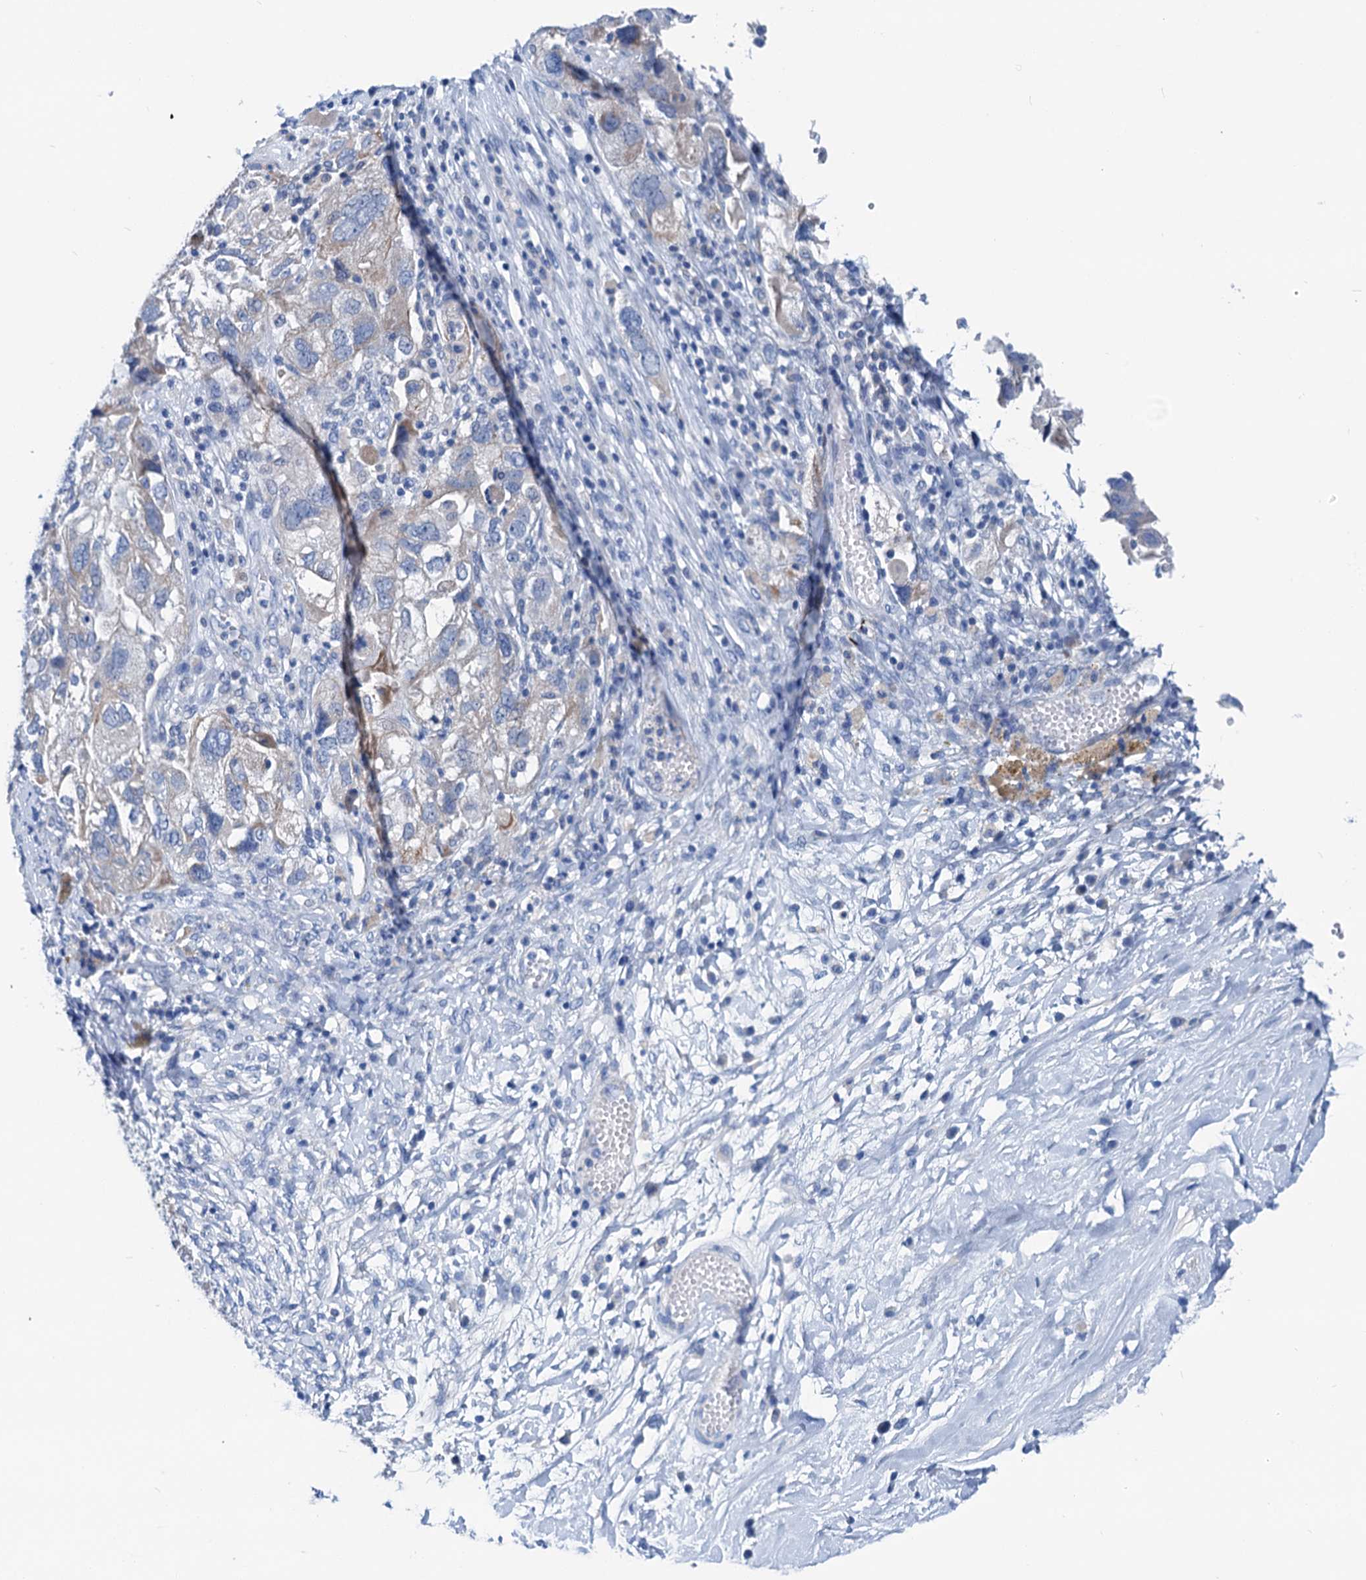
{"staining": {"intensity": "weak", "quantity": "<25%", "location": "cytoplasmic/membranous"}, "tissue": "ovarian cancer", "cell_type": "Tumor cells", "image_type": "cancer", "snomed": [{"axis": "morphology", "description": "Carcinoma, NOS"}, {"axis": "morphology", "description": "Cystadenocarcinoma, serous, NOS"}, {"axis": "topography", "description": "Ovary"}], "caption": "Immunohistochemical staining of human ovarian serous cystadenocarcinoma displays no significant staining in tumor cells.", "gene": "KNDC1", "patient": {"sex": "female", "age": 69}}